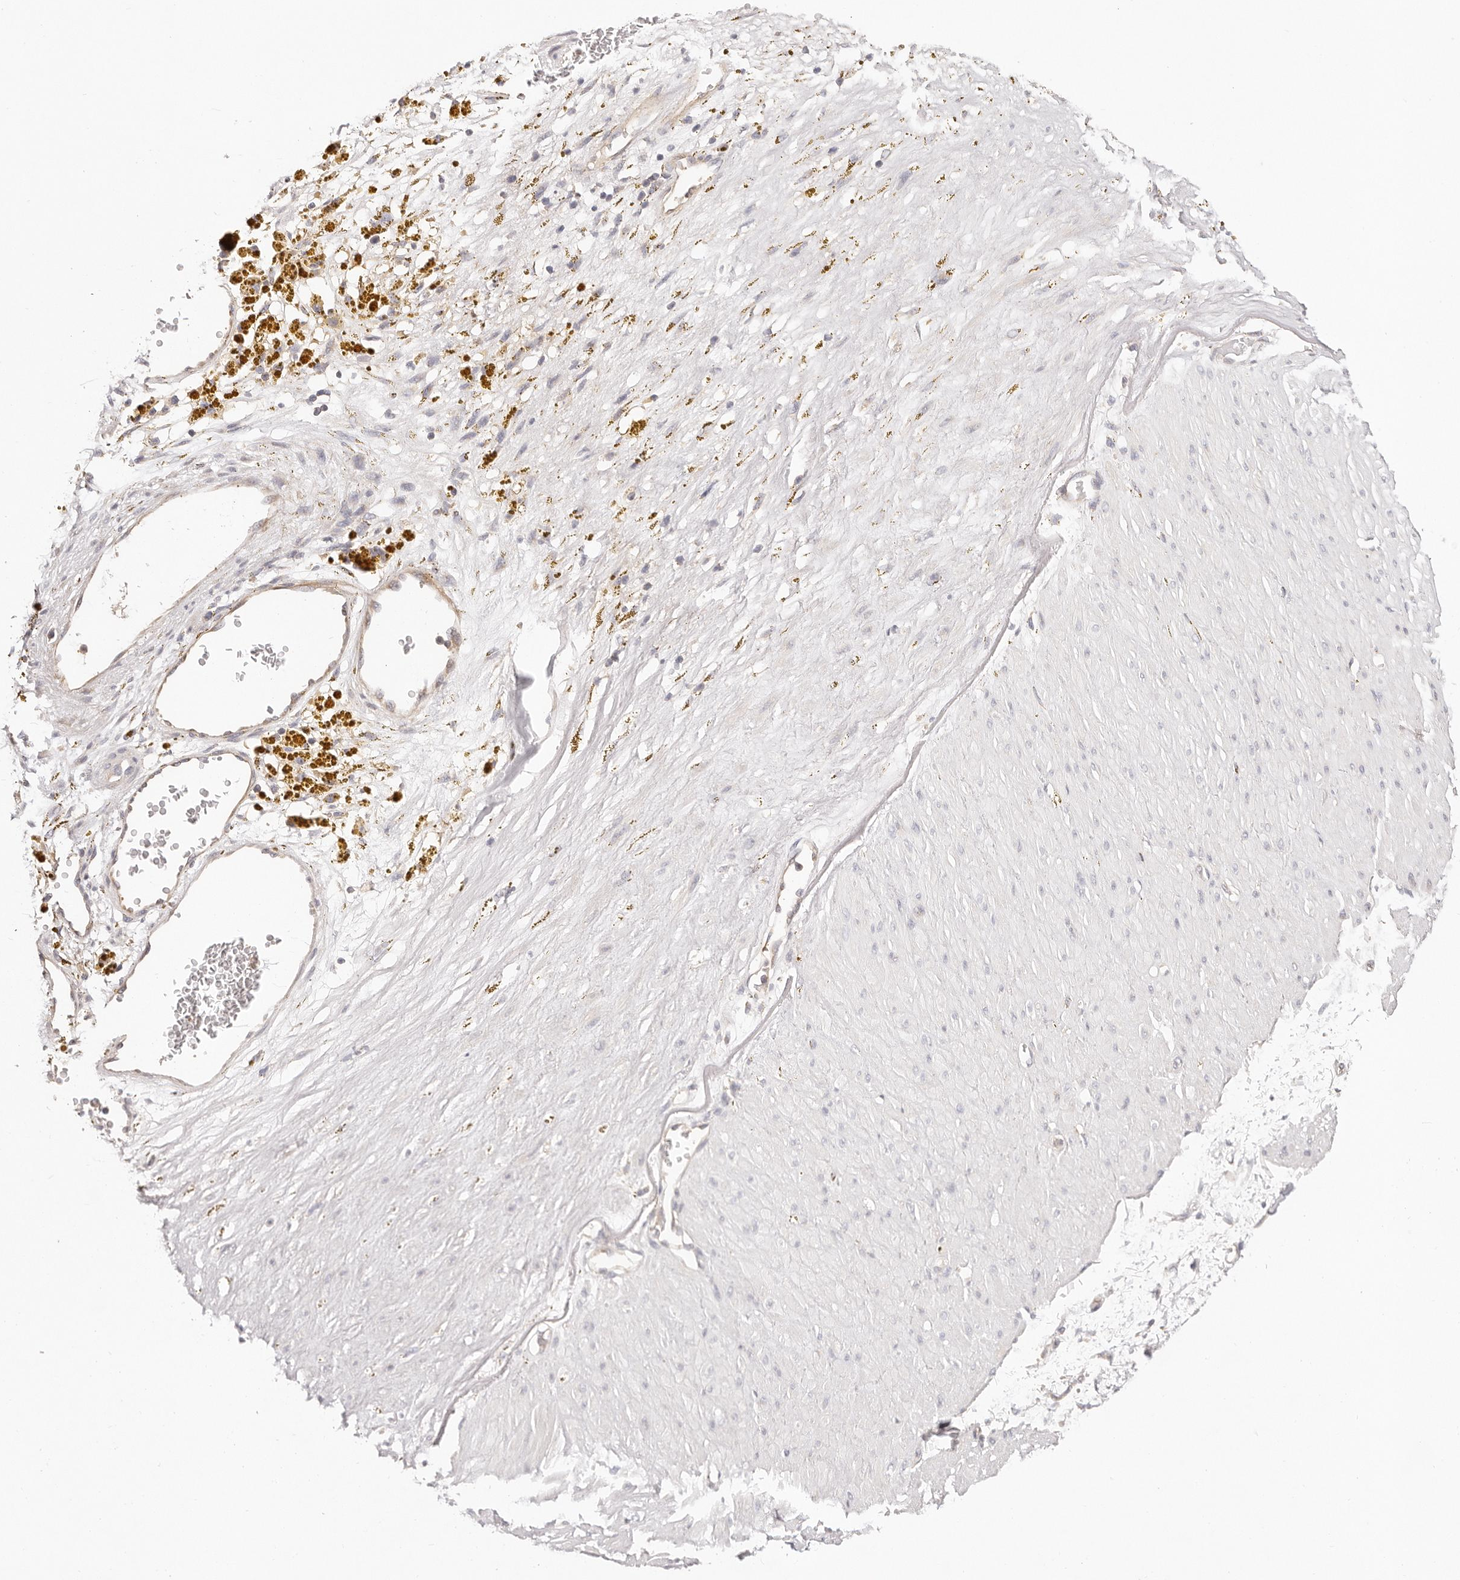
{"staining": {"intensity": "negative", "quantity": "none", "location": "none"}, "tissue": "adipose tissue", "cell_type": "Adipocytes", "image_type": "normal", "snomed": [{"axis": "morphology", "description": "Normal tissue, NOS"}, {"axis": "topography", "description": "Soft tissue"}], "caption": "IHC image of unremarkable adipose tissue: adipose tissue stained with DAB exhibits no significant protein expression in adipocytes. (DAB immunohistochemistry, high magnification).", "gene": "KCMF1", "patient": {"sex": "male", "age": 72}}